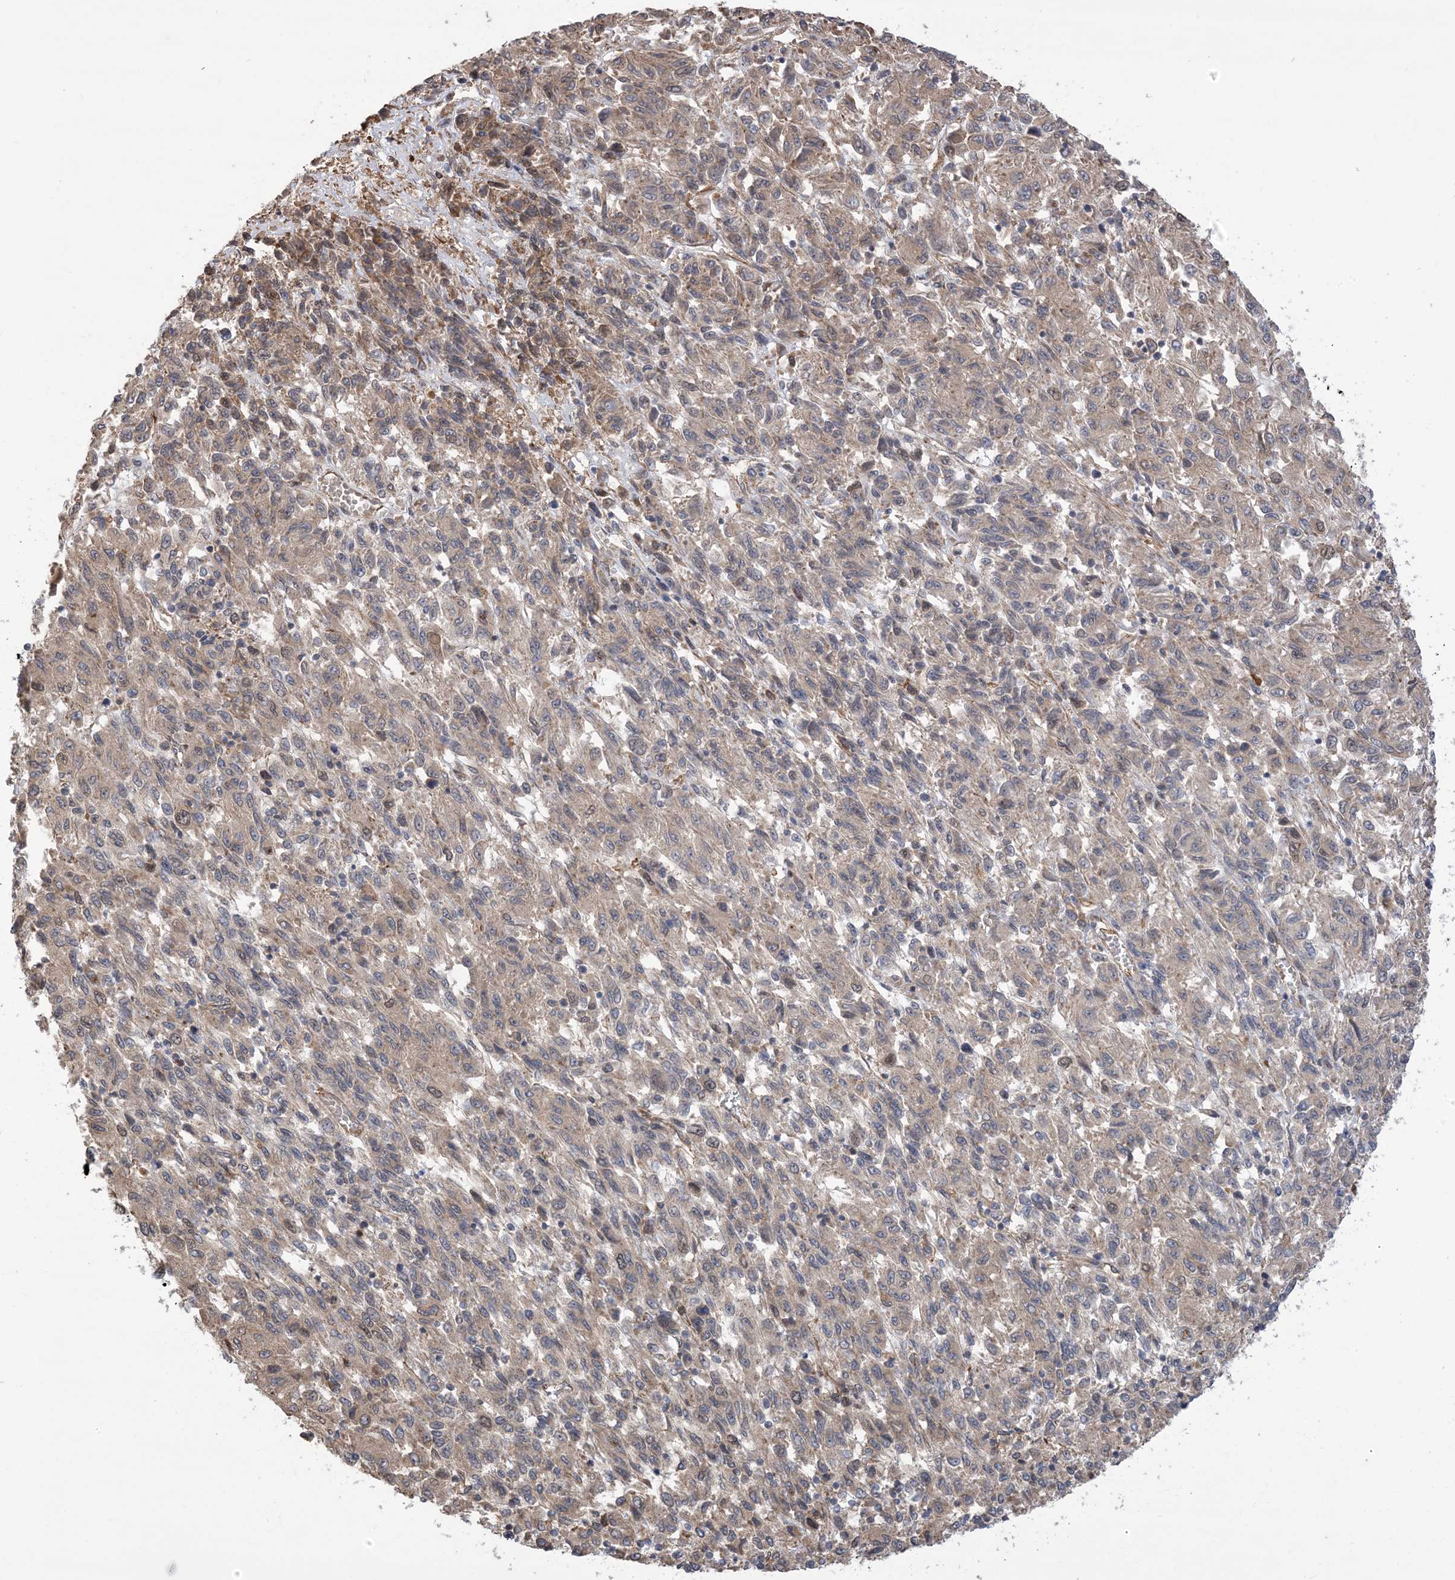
{"staining": {"intensity": "moderate", "quantity": ">75%", "location": "cytoplasmic/membranous"}, "tissue": "melanoma", "cell_type": "Tumor cells", "image_type": "cancer", "snomed": [{"axis": "morphology", "description": "Malignant melanoma, Metastatic site"}, {"axis": "topography", "description": "Lung"}], "caption": "Protein expression by immunohistochemistry (IHC) reveals moderate cytoplasmic/membranous staining in about >75% of tumor cells in malignant melanoma (metastatic site).", "gene": "CLEC16A", "patient": {"sex": "male", "age": 64}}